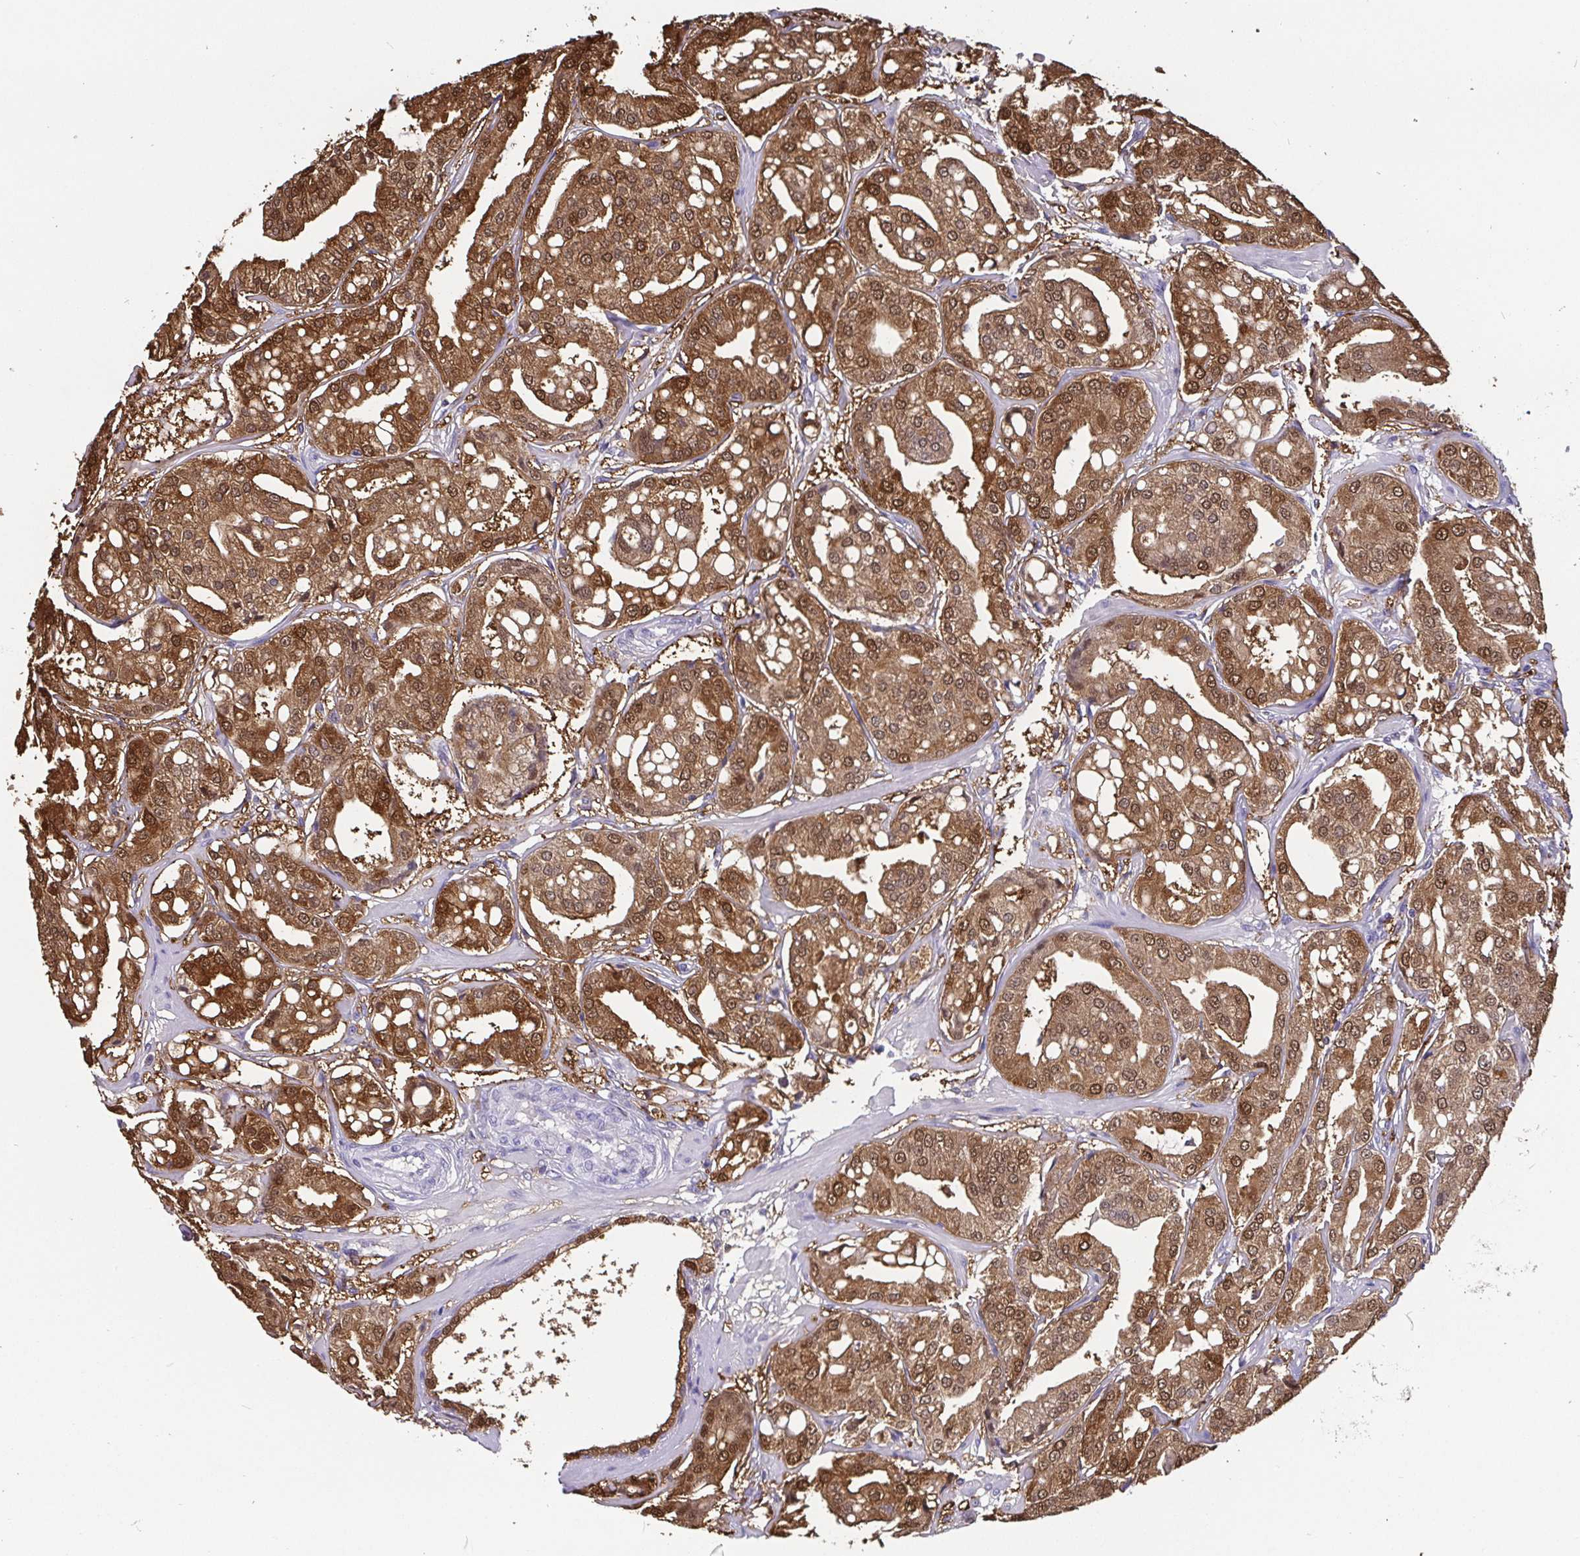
{"staining": {"intensity": "strong", "quantity": ">75%", "location": "cytoplasmic/membranous,nuclear"}, "tissue": "renal cancer", "cell_type": "Tumor cells", "image_type": "cancer", "snomed": [{"axis": "morphology", "description": "Adenocarcinoma, NOS"}, {"axis": "topography", "description": "Urinary bladder"}], "caption": "A brown stain highlights strong cytoplasmic/membranous and nuclear positivity of a protein in adenocarcinoma (renal) tumor cells. Using DAB (brown) and hematoxylin (blue) stains, captured at high magnification using brightfield microscopy.", "gene": "IDH1", "patient": {"sex": "male", "age": 61}}